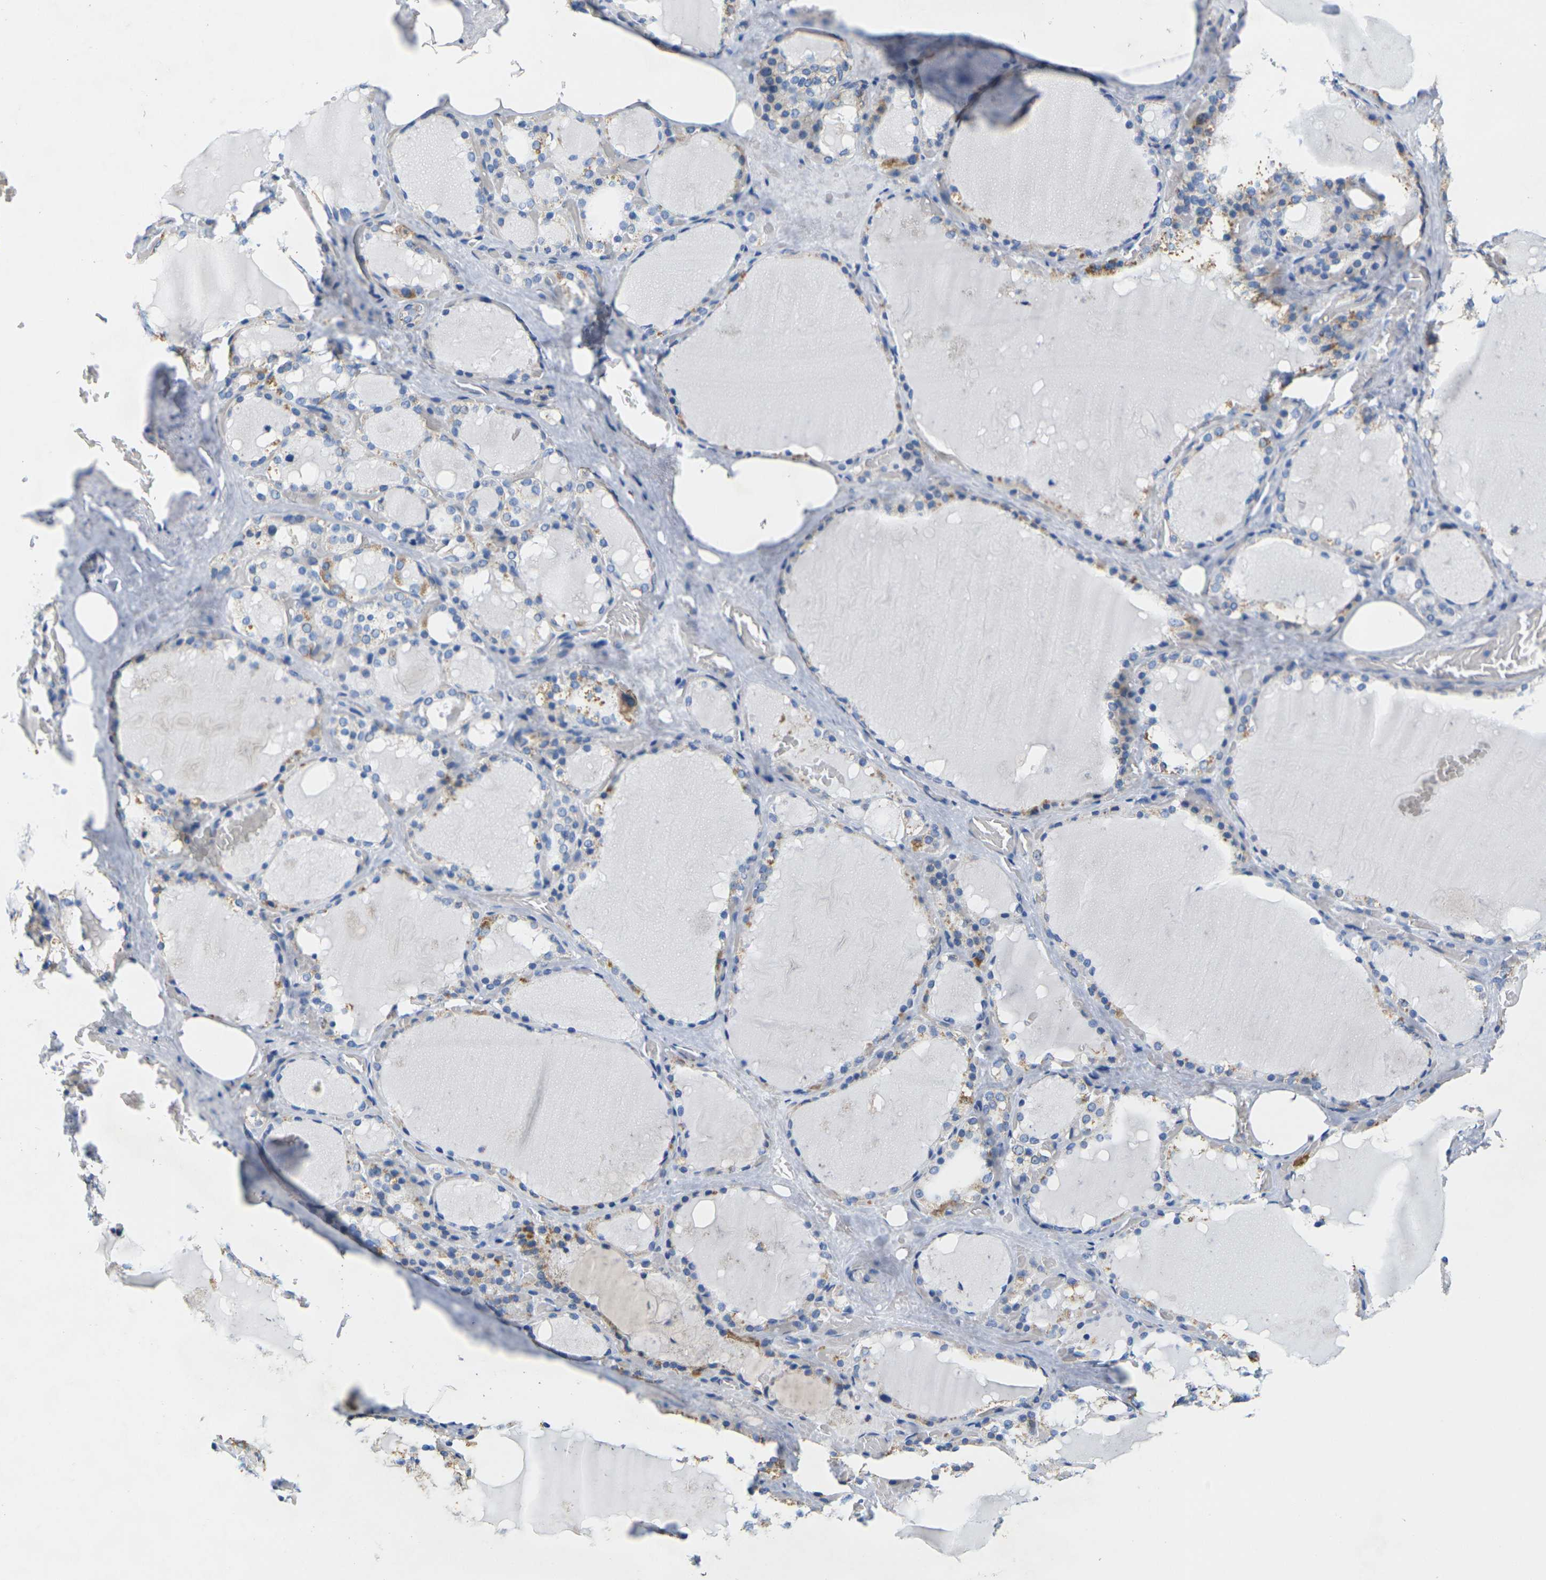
{"staining": {"intensity": "moderate", "quantity": "<25%", "location": "cytoplasmic/membranous"}, "tissue": "thyroid gland", "cell_type": "Glandular cells", "image_type": "normal", "snomed": [{"axis": "morphology", "description": "Normal tissue, NOS"}, {"axis": "topography", "description": "Thyroid gland"}], "caption": "The micrograph shows immunohistochemical staining of unremarkable thyroid gland. There is moderate cytoplasmic/membranous staining is seen in about <25% of glandular cells.", "gene": "TMEM204", "patient": {"sex": "male", "age": 61}}